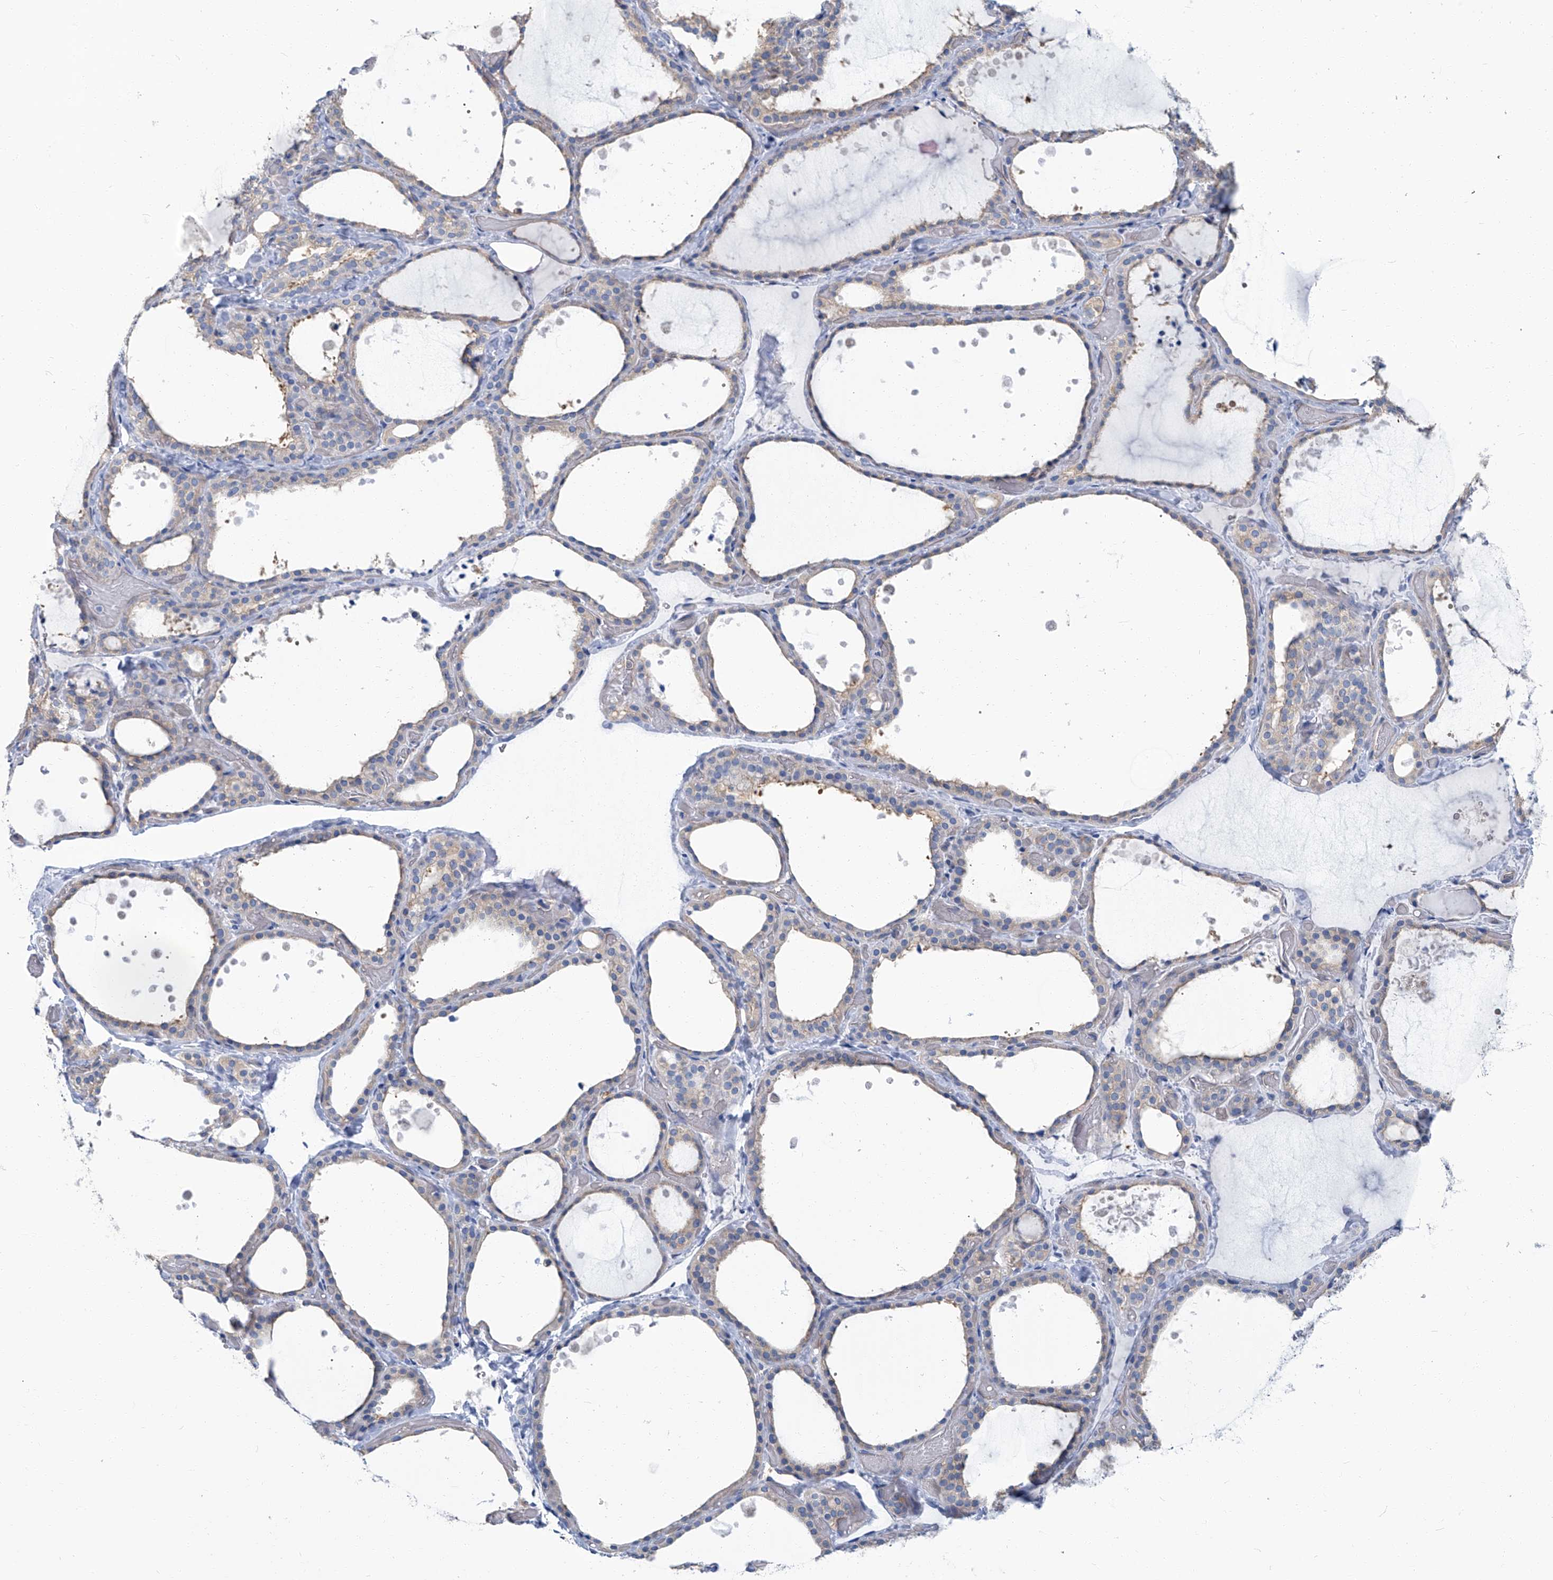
{"staining": {"intensity": "weak", "quantity": "25%-75%", "location": "cytoplasmic/membranous"}, "tissue": "thyroid gland", "cell_type": "Glandular cells", "image_type": "normal", "snomed": [{"axis": "morphology", "description": "Normal tissue, NOS"}, {"axis": "topography", "description": "Thyroid gland"}], "caption": "Immunohistochemical staining of normal thyroid gland reveals low levels of weak cytoplasmic/membranous staining in approximately 25%-75% of glandular cells. (brown staining indicates protein expression, while blue staining denotes nuclei).", "gene": "PFKL", "patient": {"sex": "female", "age": 44}}